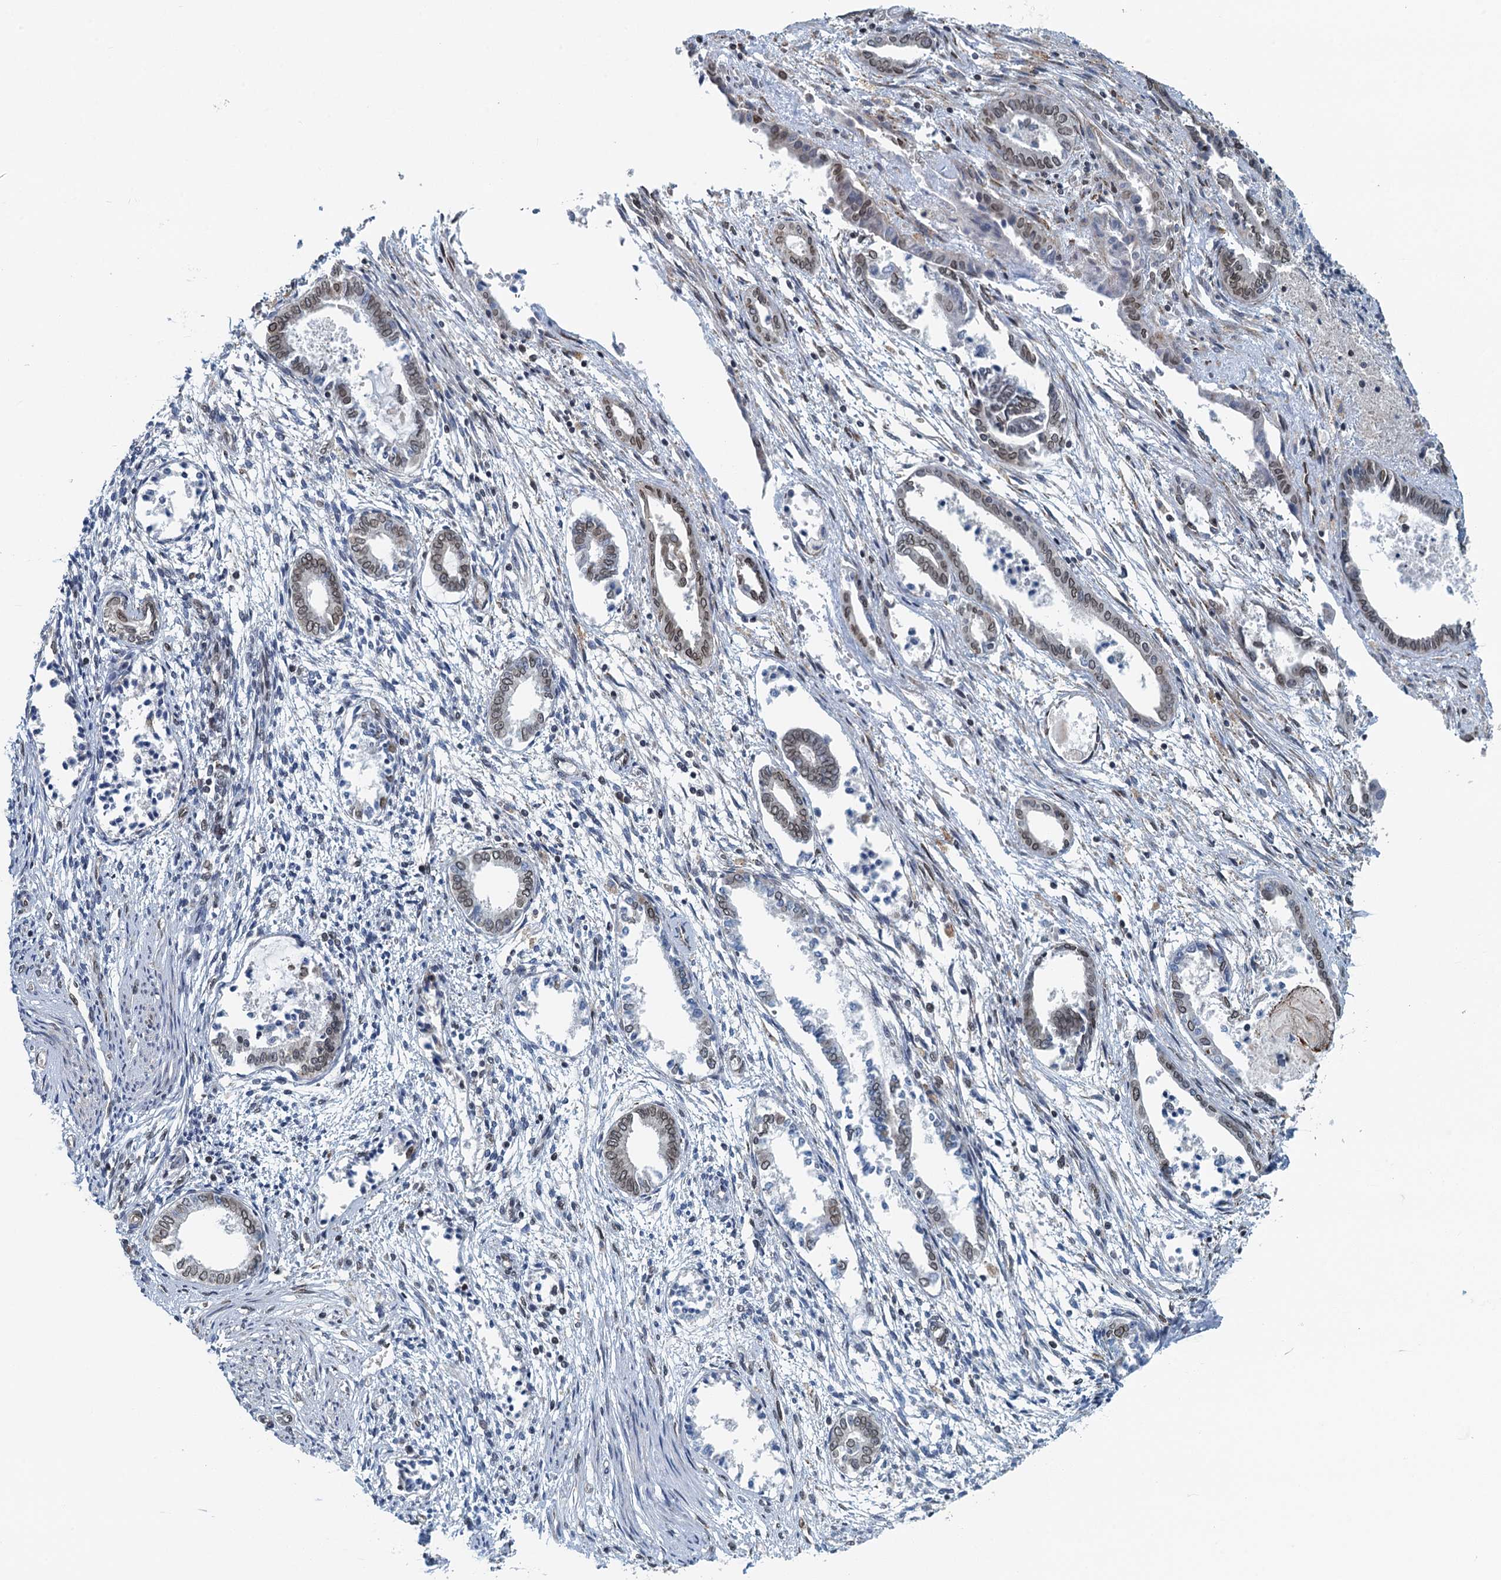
{"staining": {"intensity": "negative", "quantity": "none", "location": "none"}, "tissue": "endometrium", "cell_type": "Cells in endometrial stroma", "image_type": "normal", "snomed": [{"axis": "morphology", "description": "Normal tissue, NOS"}, {"axis": "topography", "description": "Endometrium"}], "caption": "IHC photomicrograph of normal endometrium: endometrium stained with DAB exhibits no significant protein expression in cells in endometrial stroma.", "gene": "CCDC34", "patient": {"sex": "female", "age": 56}}